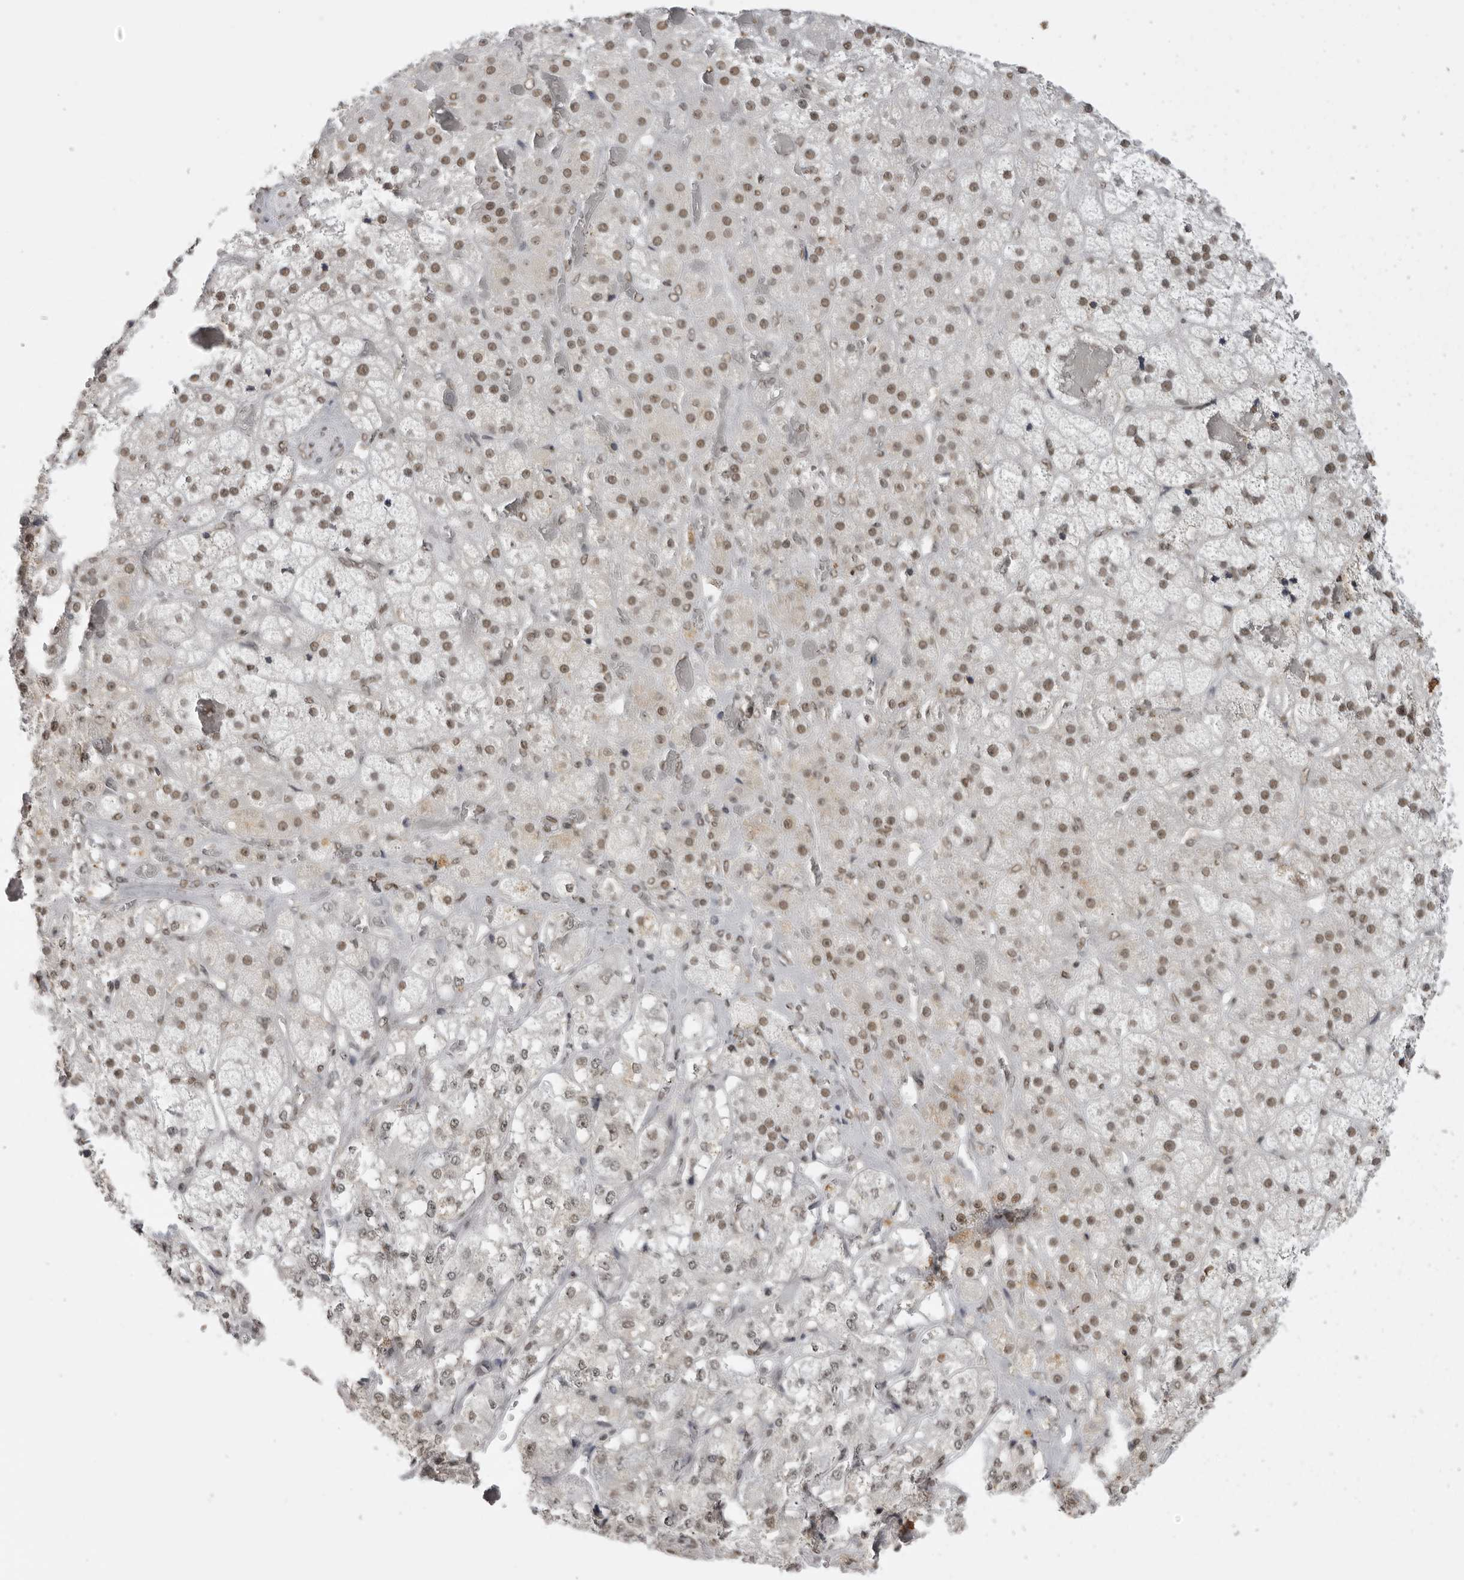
{"staining": {"intensity": "strong", "quantity": ">75%", "location": "nuclear"}, "tissue": "adrenal gland", "cell_type": "Glandular cells", "image_type": "normal", "snomed": [{"axis": "morphology", "description": "Normal tissue, NOS"}, {"axis": "topography", "description": "Adrenal gland"}], "caption": "Immunohistochemical staining of benign human adrenal gland reveals strong nuclear protein positivity in about >75% of glandular cells.", "gene": "RPA2", "patient": {"sex": "male", "age": 57}}